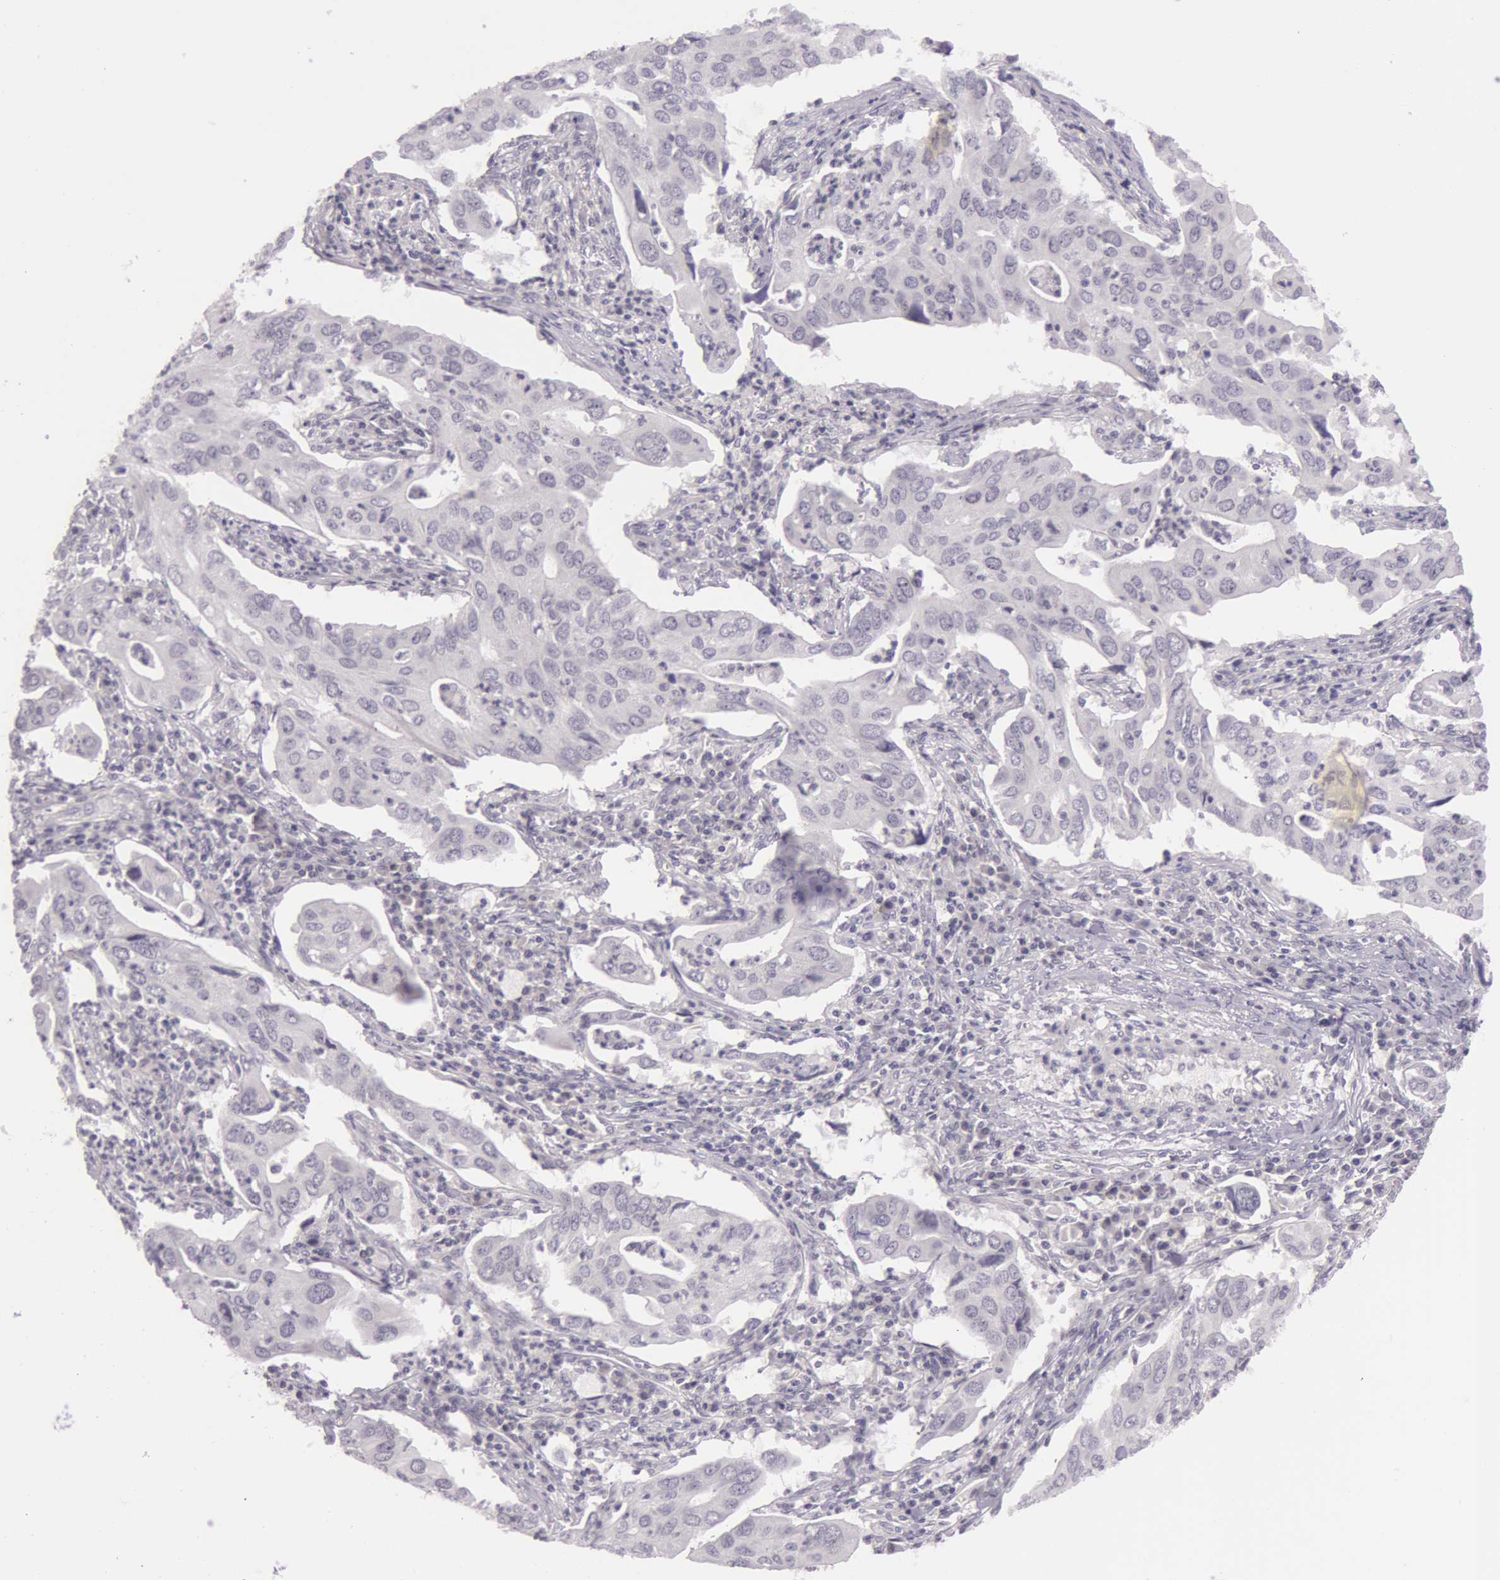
{"staining": {"intensity": "negative", "quantity": "none", "location": "none"}, "tissue": "lung cancer", "cell_type": "Tumor cells", "image_type": "cancer", "snomed": [{"axis": "morphology", "description": "Adenocarcinoma, NOS"}, {"axis": "topography", "description": "Lung"}], "caption": "Histopathology image shows no significant protein positivity in tumor cells of lung cancer (adenocarcinoma).", "gene": "RBMY1F", "patient": {"sex": "male", "age": 48}}